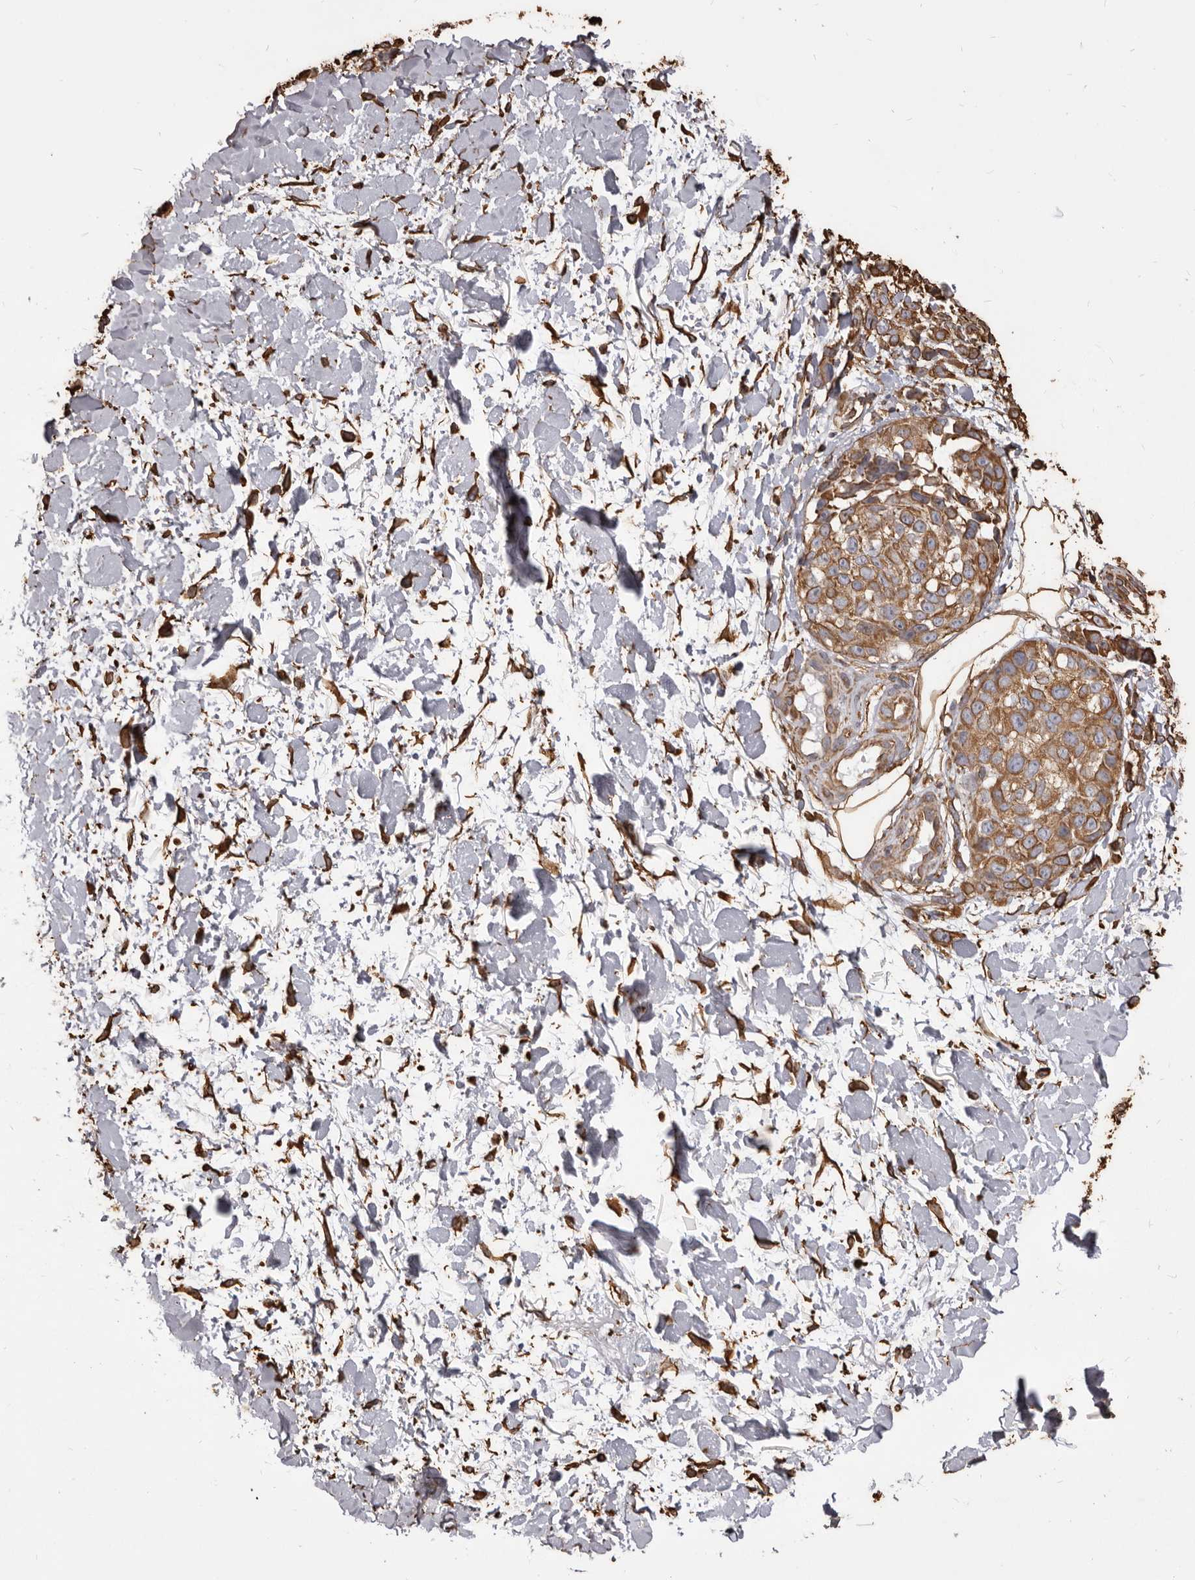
{"staining": {"intensity": "moderate", "quantity": ">75%", "location": "cytoplasmic/membranous"}, "tissue": "melanoma", "cell_type": "Tumor cells", "image_type": "cancer", "snomed": [{"axis": "morphology", "description": "Malignant melanoma, Metastatic site"}, {"axis": "topography", "description": "Skin"}], "caption": "Human malignant melanoma (metastatic site) stained with a brown dye exhibits moderate cytoplasmic/membranous positive positivity in approximately >75% of tumor cells.", "gene": "MTURN", "patient": {"sex": "female", "age": 72}}